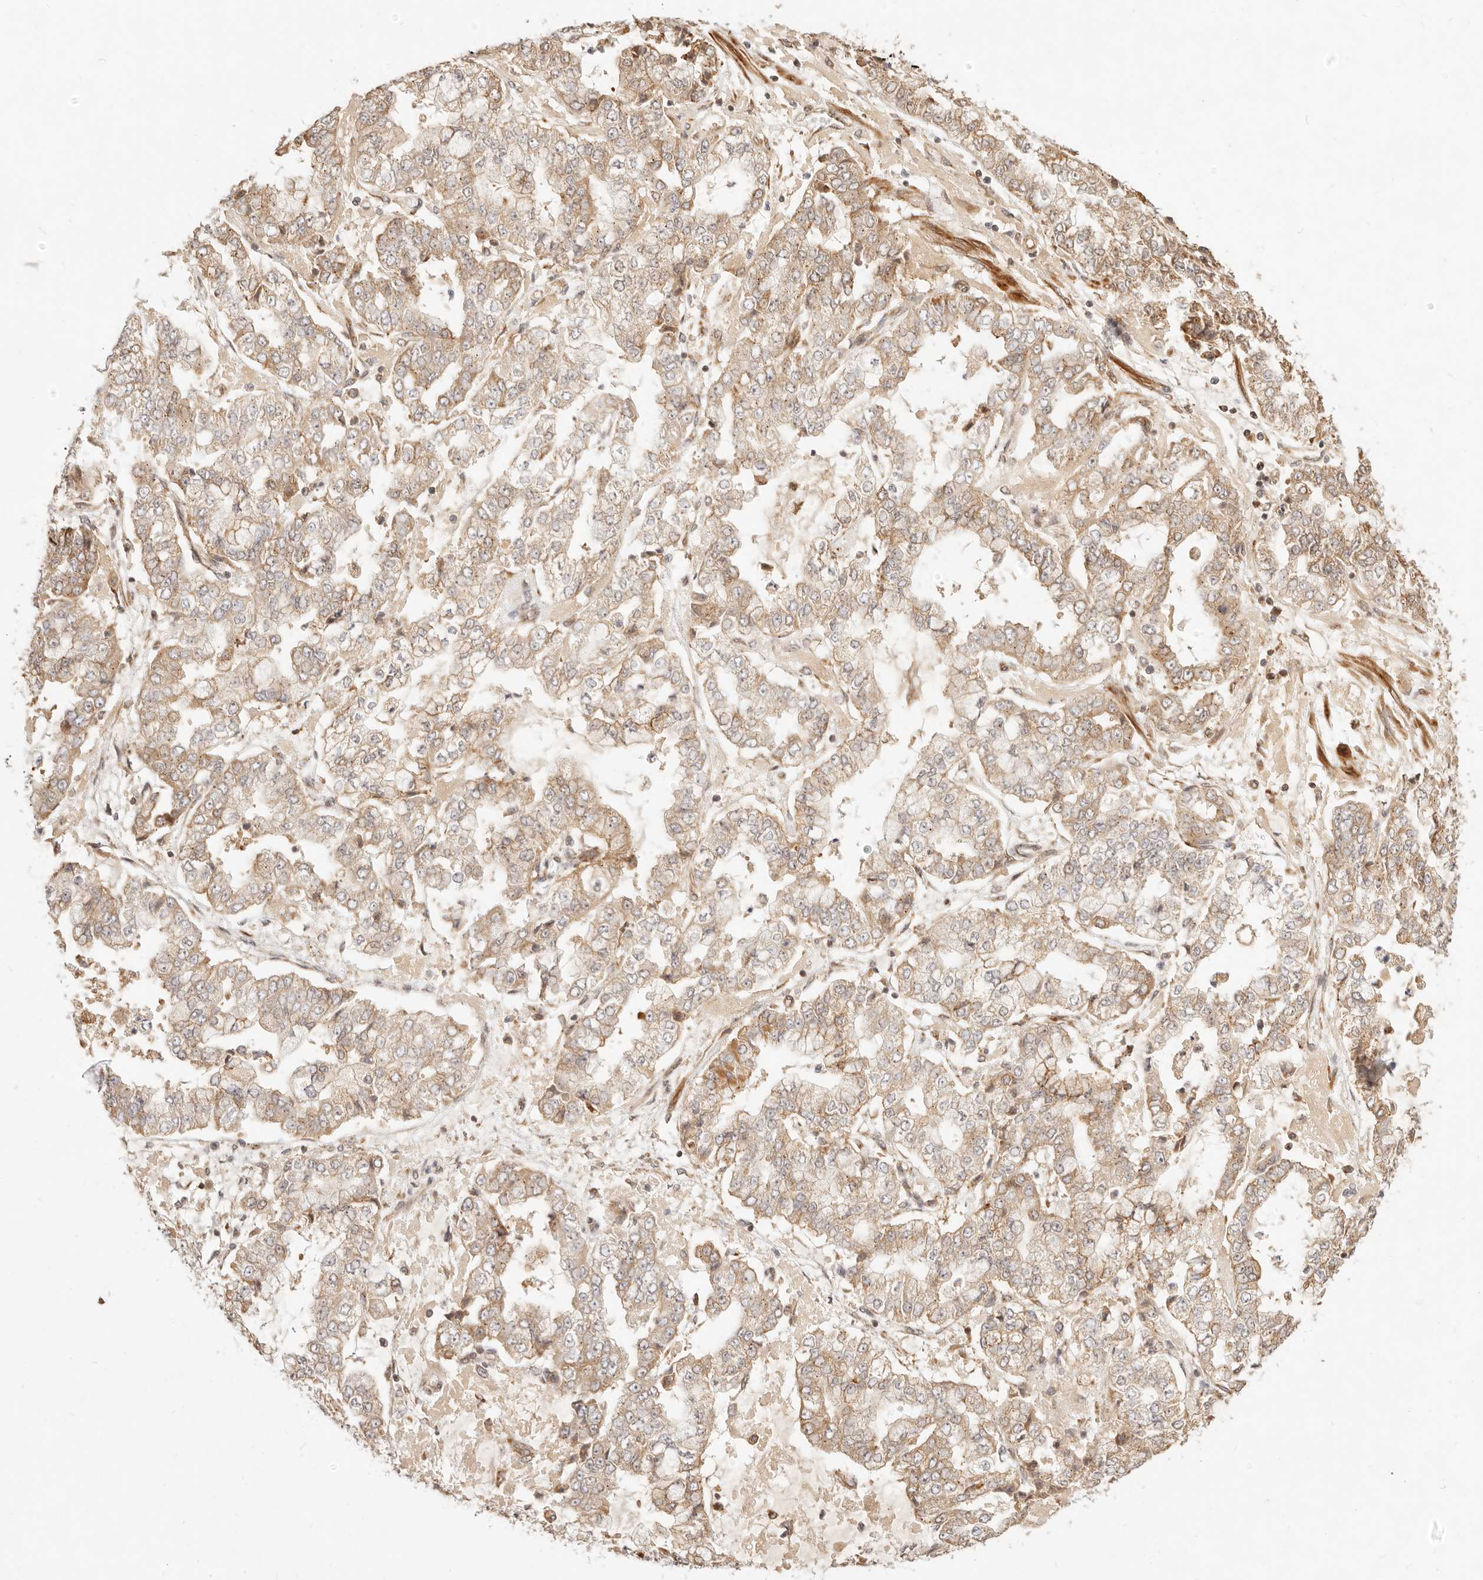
{"staining": {"intensity": "moderate", "quantity": ">75%", "location": "cytoplasmic/membranous"}, "tissue": "stomach cancer", "cell_type": "Tumor cells", "image_type": "cancer", "snomed": [{"axis": "morphology", "description": "Adenocarcinoma, NOS"}, {"axis": "topography", "description": "Stomach"}], "caption": "The image shows immunohistochemical staining of stomach cancer (adenocarcinoma). There is moderate cytoplasmic/membranous staining is identified in approximately >75% of tumor cells.", "gene": "TIMM17A", "patient": {"sex": "male", "age": 76}}